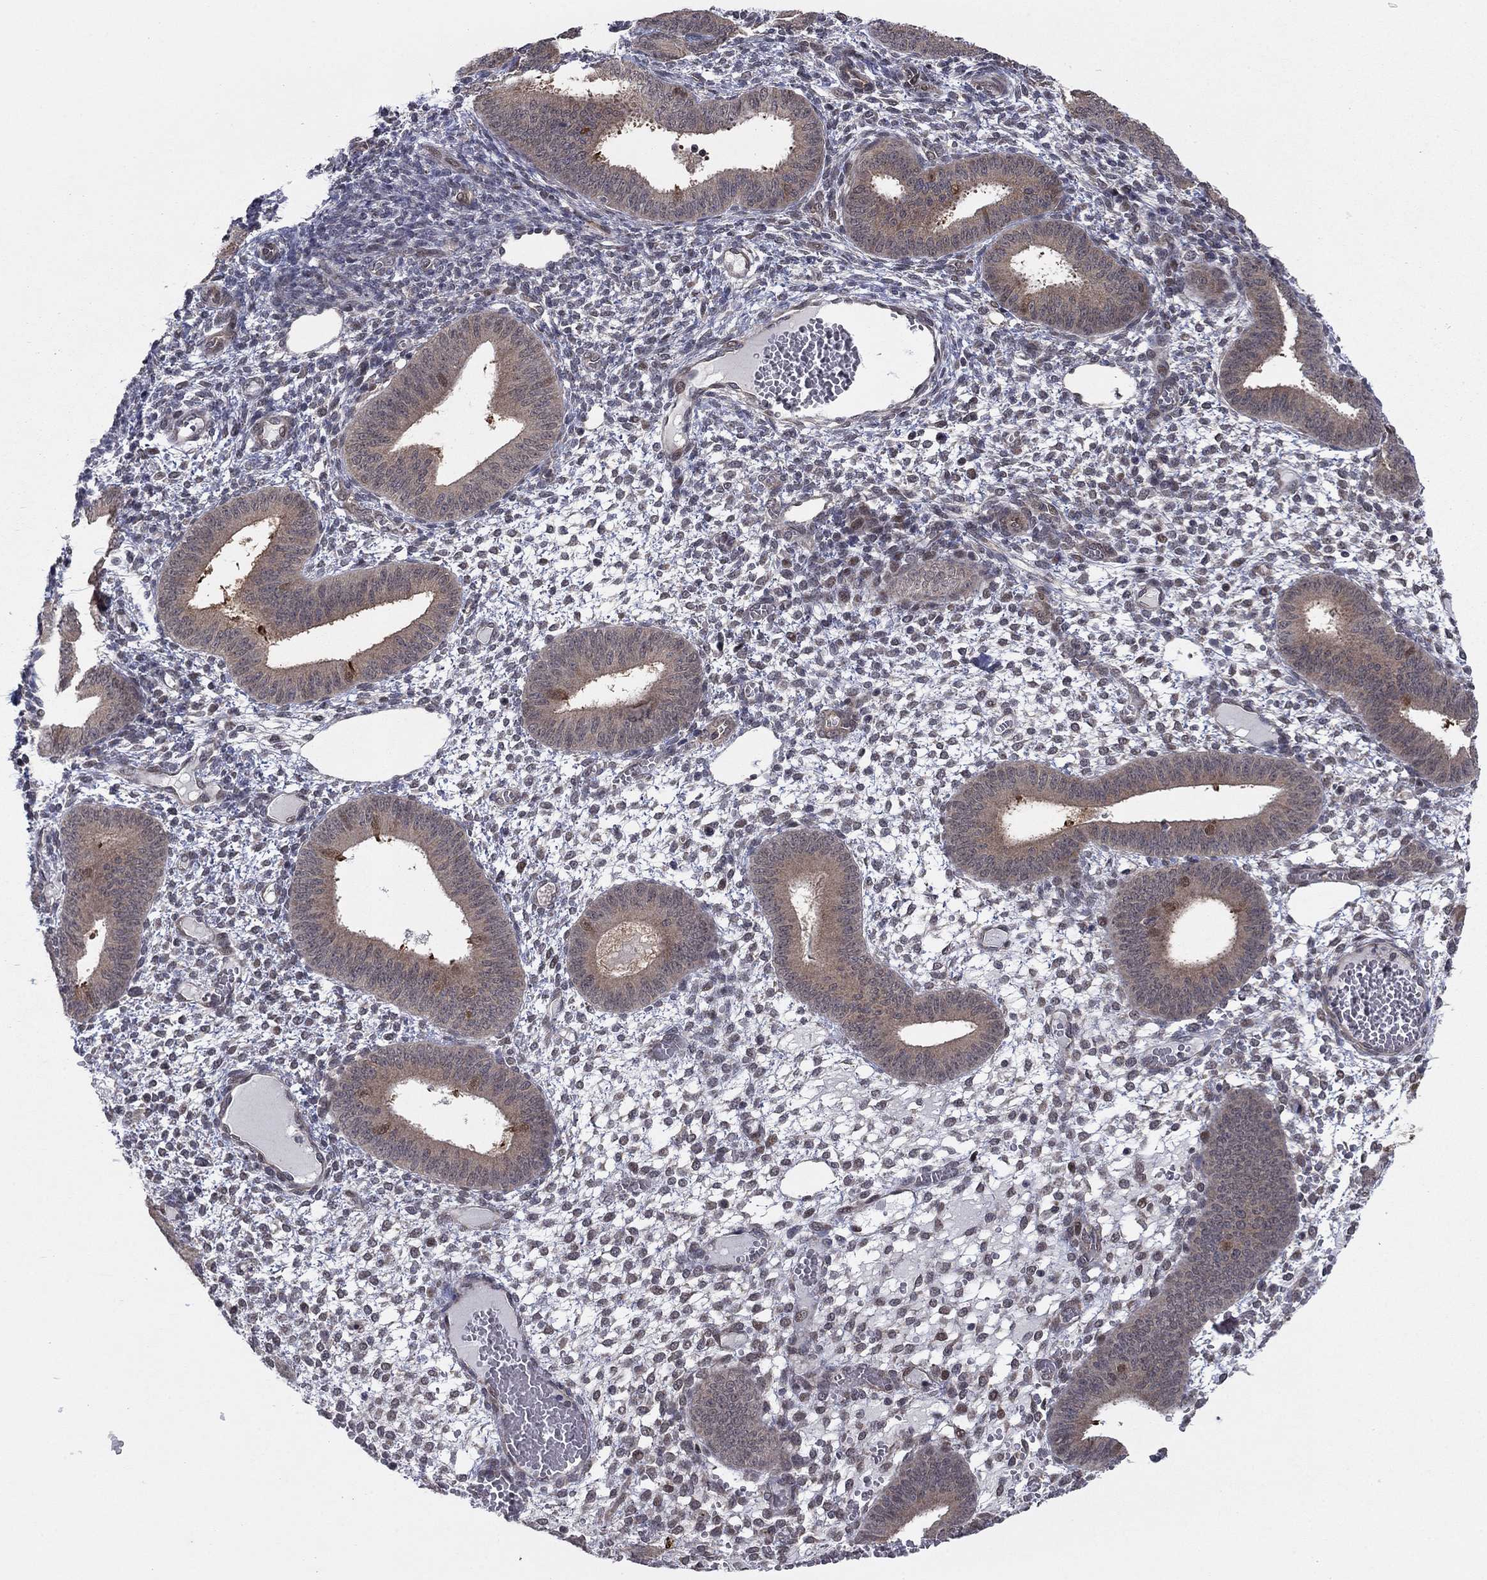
{"staining": {"intensity": "negative", "quantity": "none", "location": "none"}, "tissue": "endometrium", "cell_type": "Cells in endometrial stroma", "image_type": "normal", "snomed": [{"axis": "morphology", "description": "Normal tissue, NOS"}, {"axis": "topography", "description": "Endometrium"}], "caption": "This is an immunohistochemistry photomicrograph of benign endometrium. There is no positivity in cells in endometrial stroma.", "gene": "PSMC1", "patient": {"sex": "female", "age": 42}}